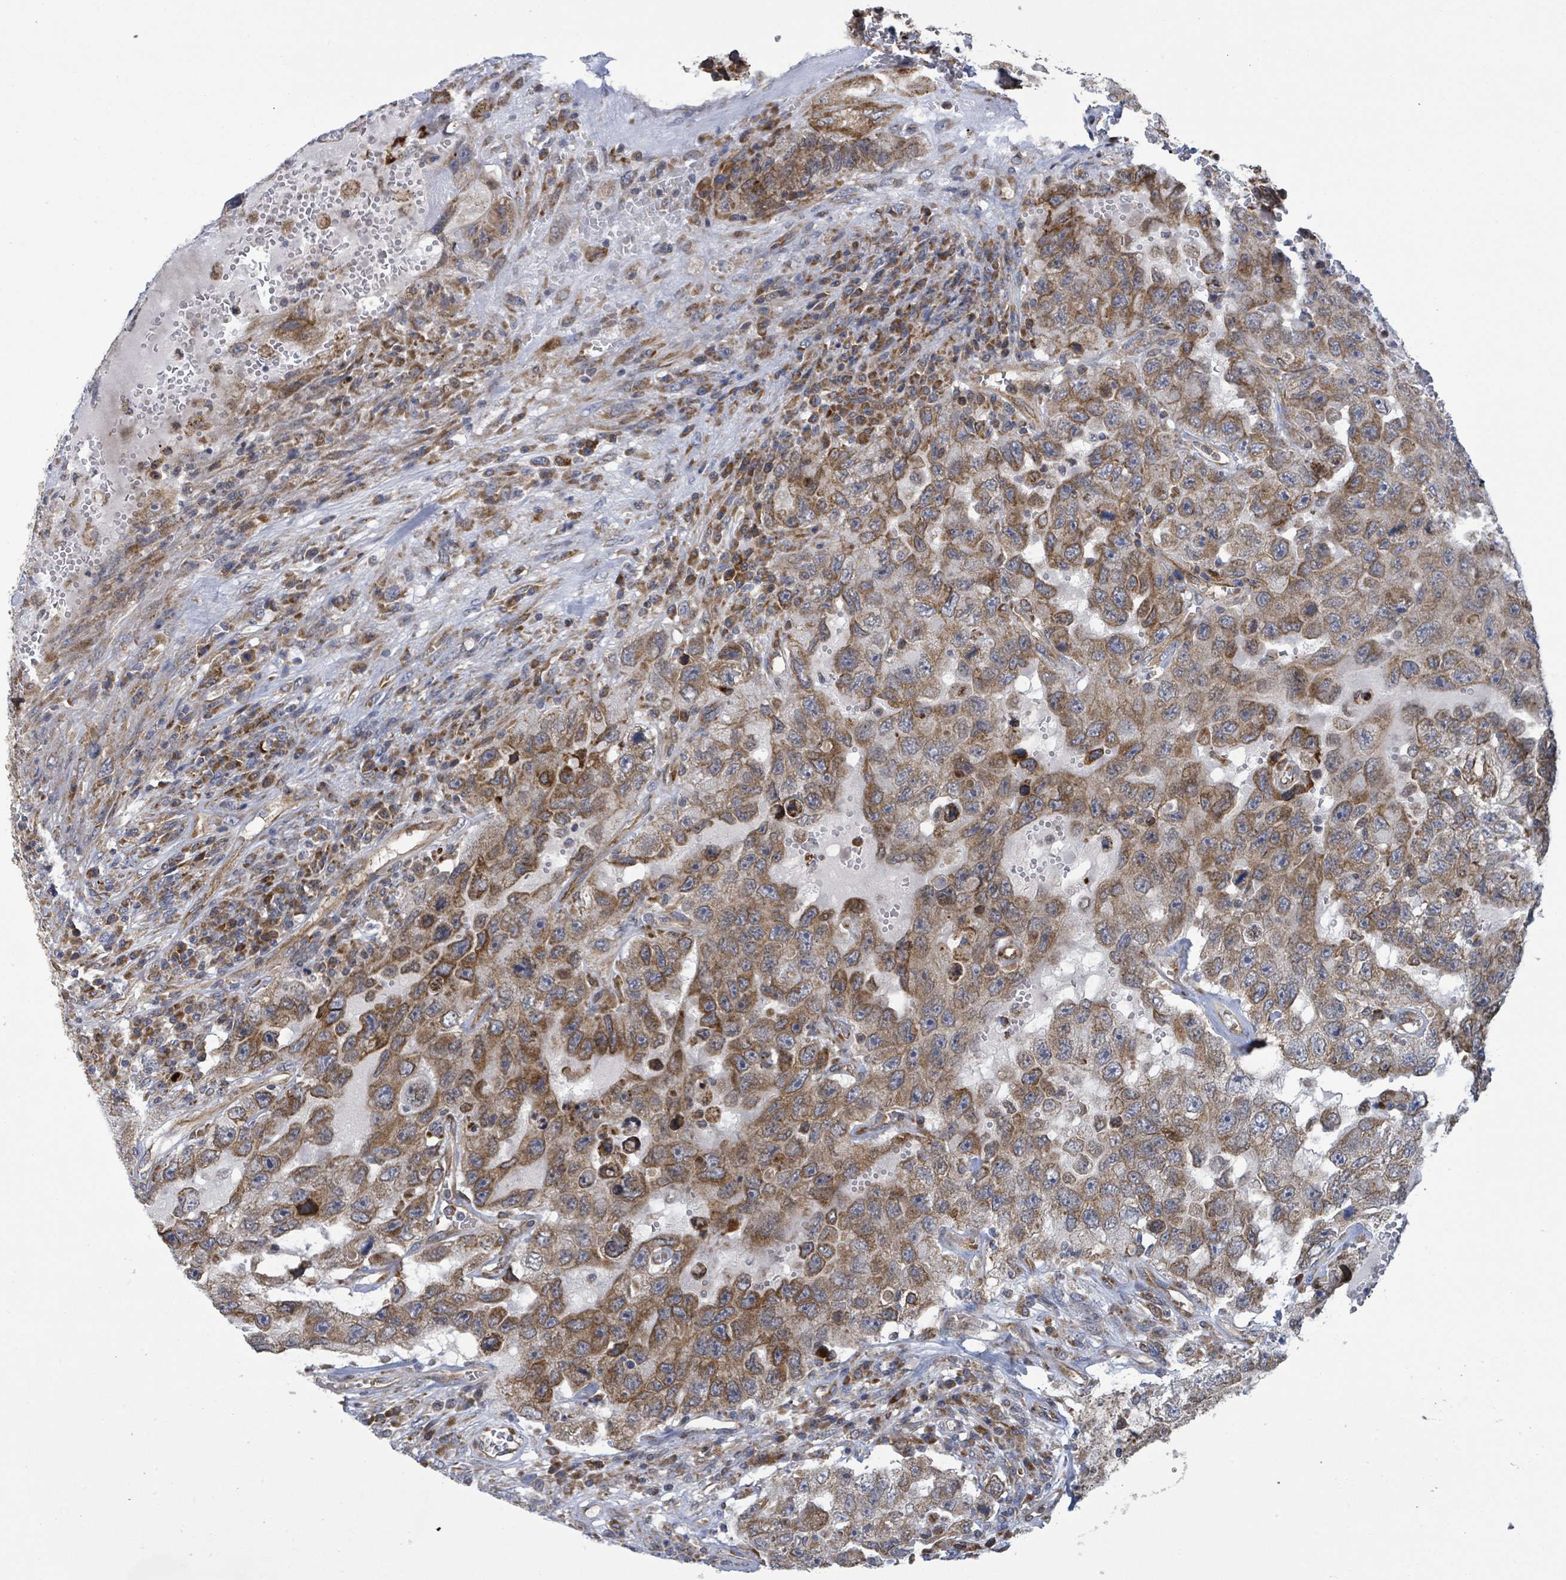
{"staining": {"intensity": "moderate", "quantity": ">75%", "location": "cytoplasmic/membranous"}, "tissue": "testis cancer", "cell_type": "Tumor cells", "image_type": "cancer", "snomed": [{"axis": "morphology", "description": "Carcinoma, Embryonal, NOS"}, {"axis": "topography", "description": "Testis"}], "caption": "Testis cancer (embryonal carcinoma) was stained to show a protein in brown. There is medium levels of moderate cytoplasmic/membranous positivity in approximately >75% of tumor cells. Nuclei are stained in blue.", "gene": "NOMO1", "patient": {"sex": "male", "age": 26}}